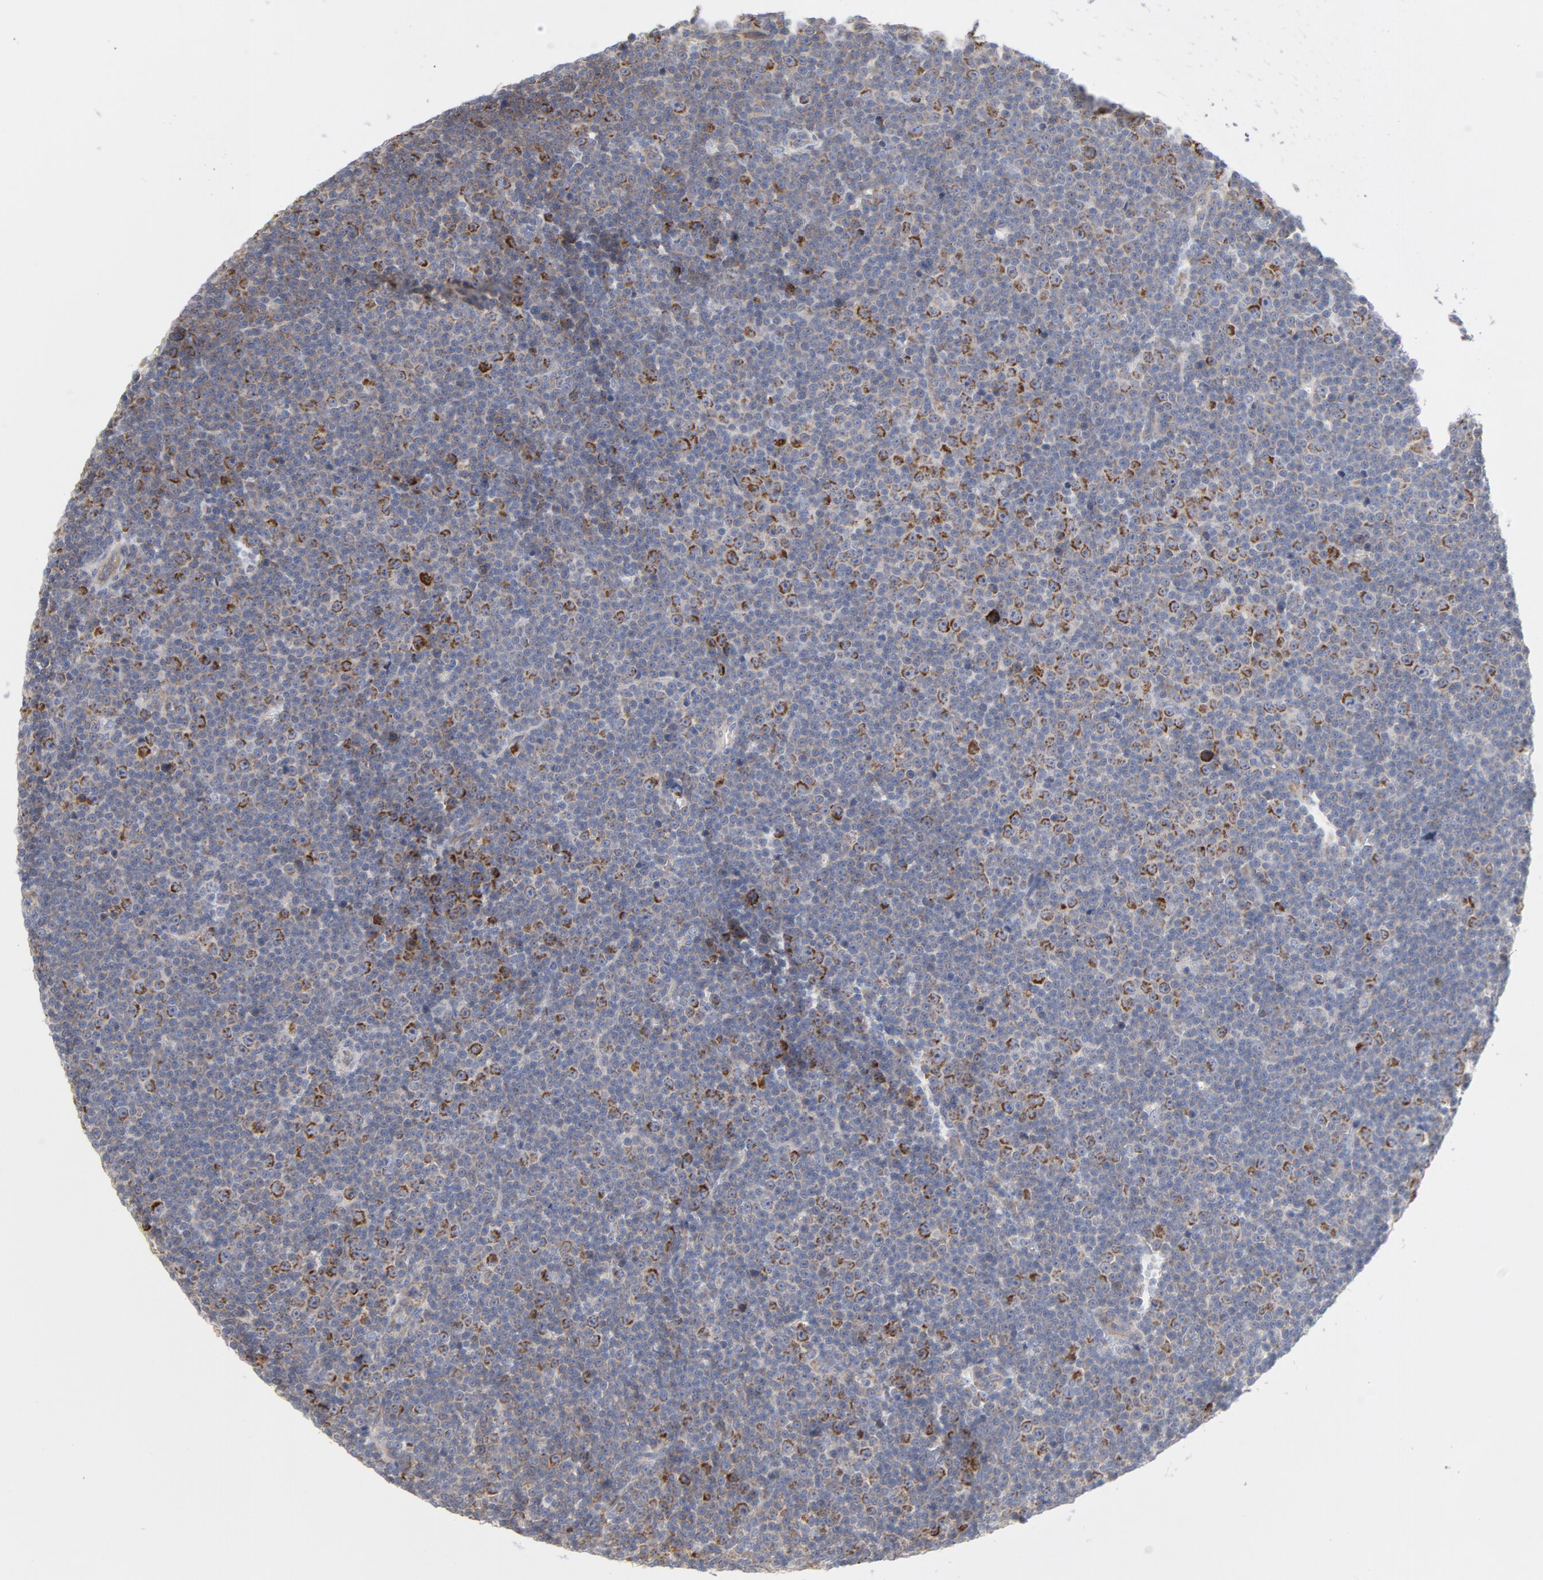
{"staining": {"intensity": "moderate", "quantity": "<25%", "location": "cytoplasmic/membranous"}, "tissue": "lymphoma", "cell_type": "Tumor cells", "image_type": "cancer", "snomed": [{"axis": "morphology", "description": "Malignant lymphoma, non-Hodgkin's type, Low grade"}, {"axis": "topography", "description": "Lymph node"}], "caption": "A low amount of moderate cytoplasmic/membranous positivity is present in about <25% of tumor cells in lymphoma tissue.", "gene": "OXA1L", "patient": {"sex": "female", "age": 67}}